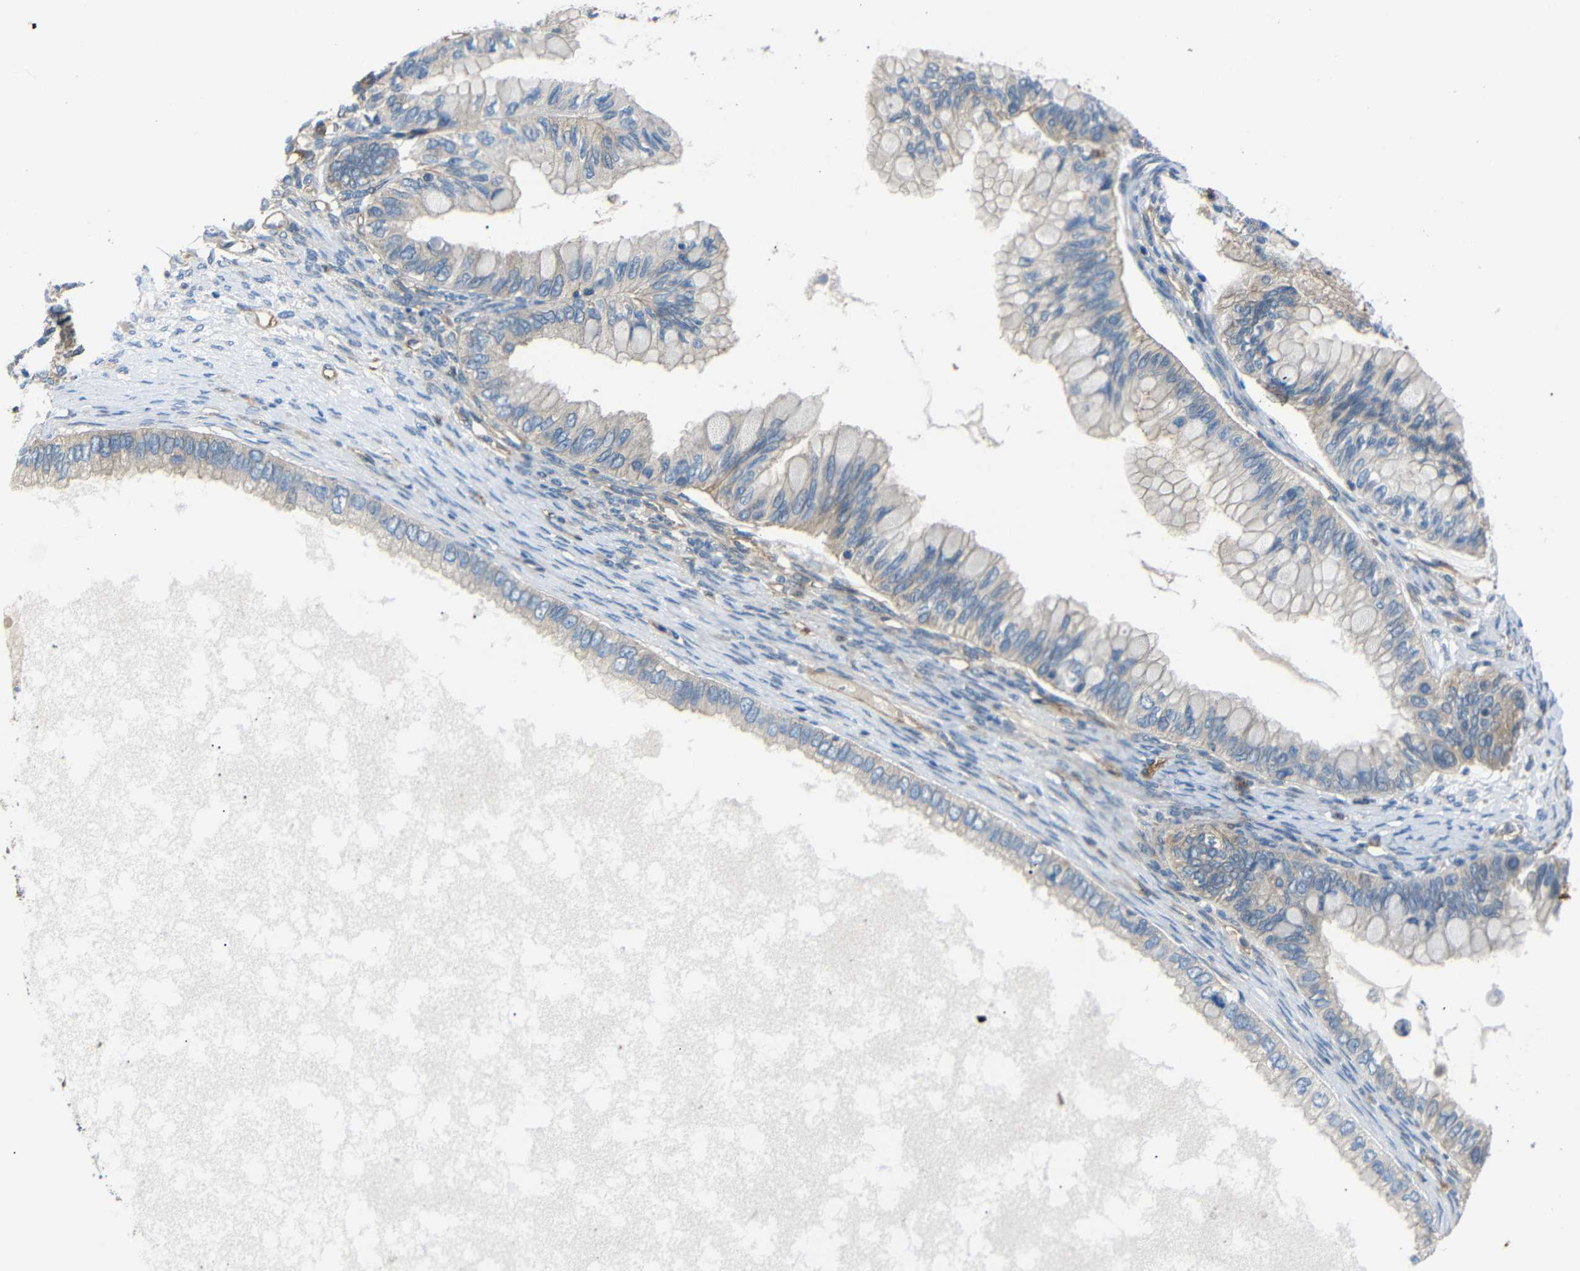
{"staining": {"intensity": "moderate", "quantity": "25%-75%", "location": "cytoplasmic/membranous"}, "tissue": "ovarian cancer", "cell_type": "Tumor cells", "image_type": "cancer", "snomed": [{"axis": "morphology", "description": "Cystadenocarcinoma, mucinous, NOS"}, {"axis": "topography", "description": "Ovary"}], "caption": "Mucinous cystadenocarcinoma (ovarian) was stained to show a protein in brown. There is medium levels of moderate cytoplasmic/membranous expression in about 25%-75% of tumor cells.", "gene": "MYO1B", "patient": {"sex": "female", "age": 80}}